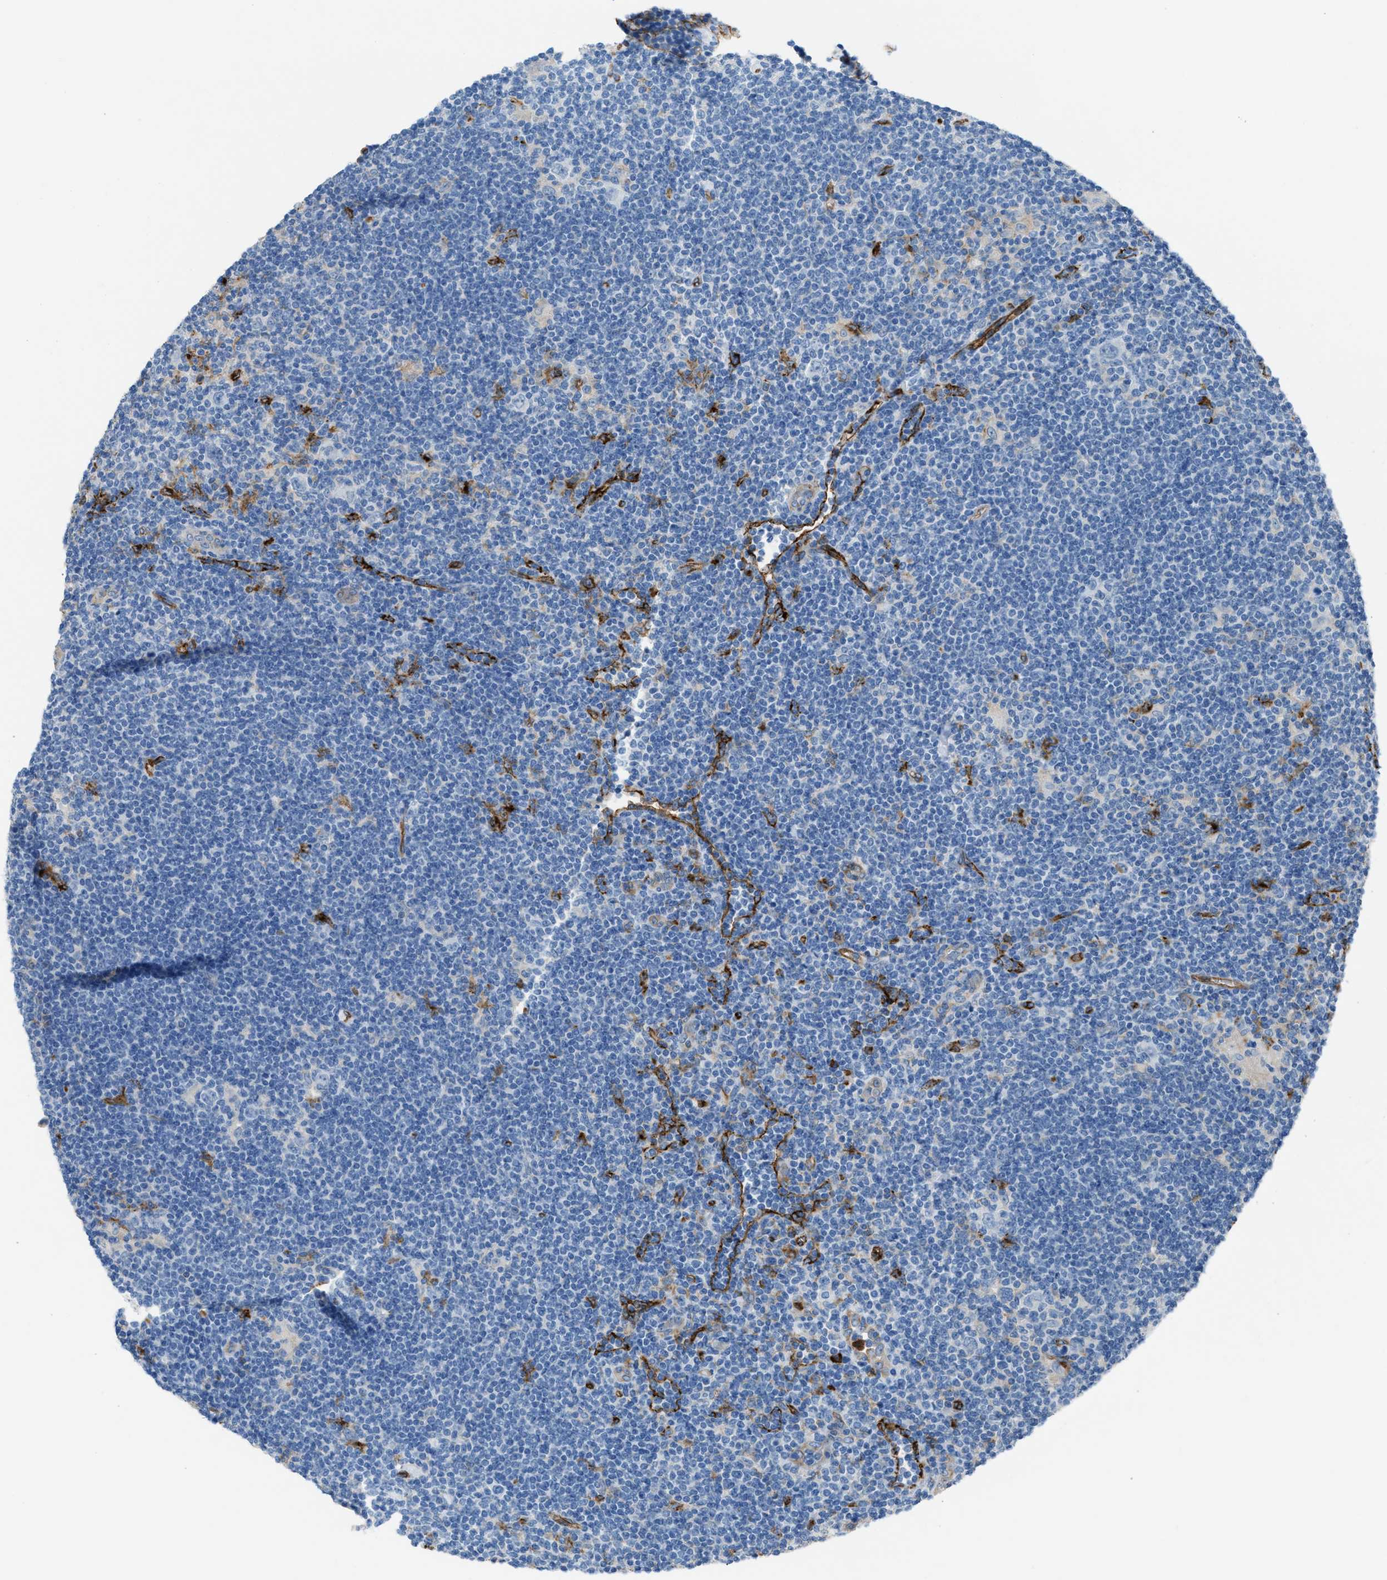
{"staining": {"intensity": "negative", "quantity": "none", "location": "none"}, "tissue": "lymphoma", "cell_type": "Tumor cells", "image_type": "cancer", "snomed": [{"axis": "morphology", "description": "Hodgkin's disease, NOS"}, {"axis": "topography", "description": "Lymph node"}], "caption": "This photomicrograph is of Hodgkin's disease stained with immunohistochemistry to label a protein in brown with the nuclei are counter-stained blue. There is no staining in tumor cells.", "gene": "DYSF", "patient": {"sex": "female", "age": 57}}